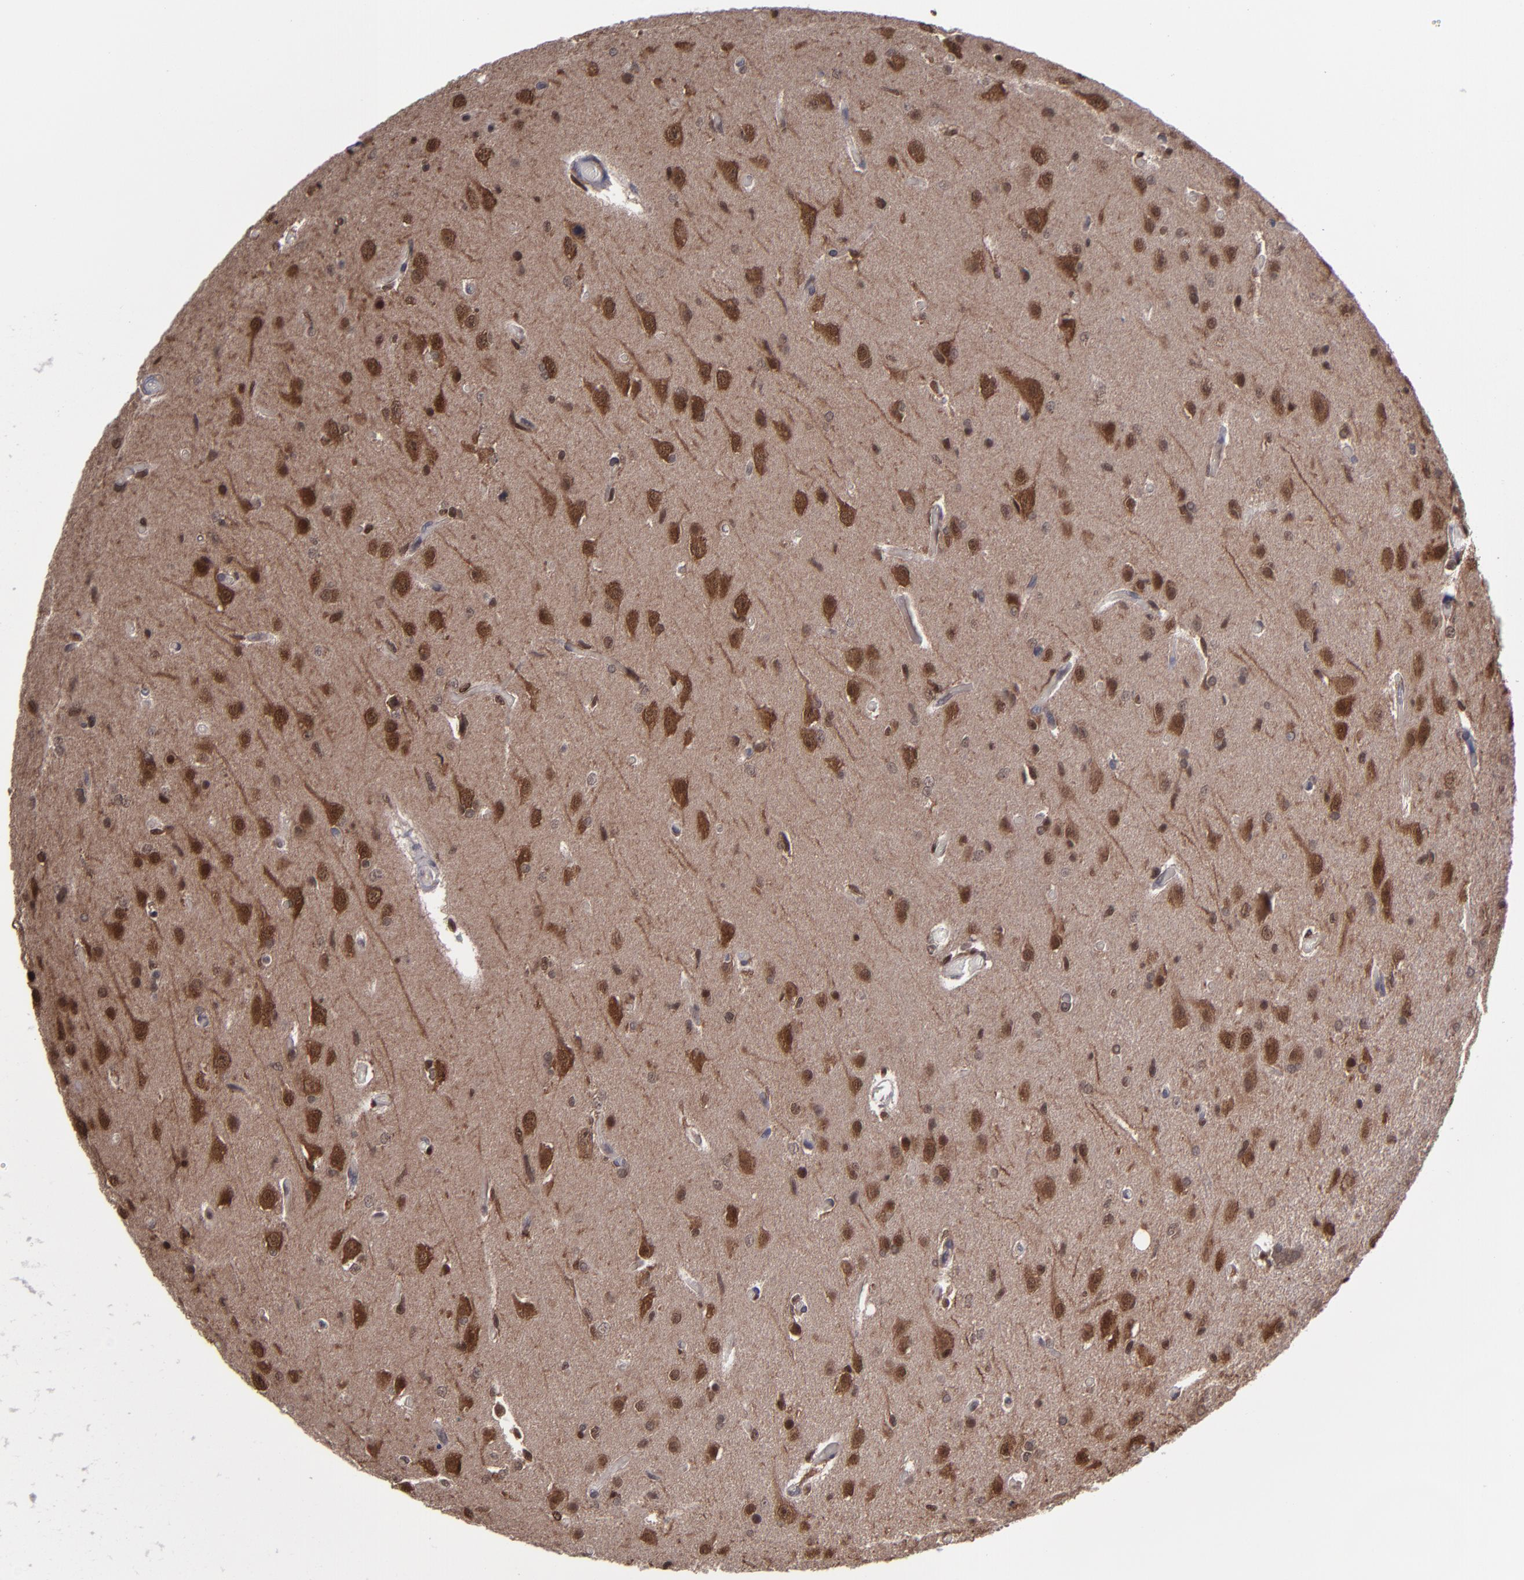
{"staining": {"intensity": "moderate", "quantity": "25%-75%", "location": "nuclear"}, "tissue": "glioma", "cell_type": "Tumor cells", "image_type": "cancer", "snomed": [{"axis": "morphology", "description": "Glioma, malignant, High grade"}, {"axis": "topography", "description": "Brain"}], "caption": "This is an image of immunohistochemistry staining of glioma, which shows moderate expression in the nuclear of tumor cells.", "gene": "GRB2", "patient": {"sex": "male", "age": 33}}